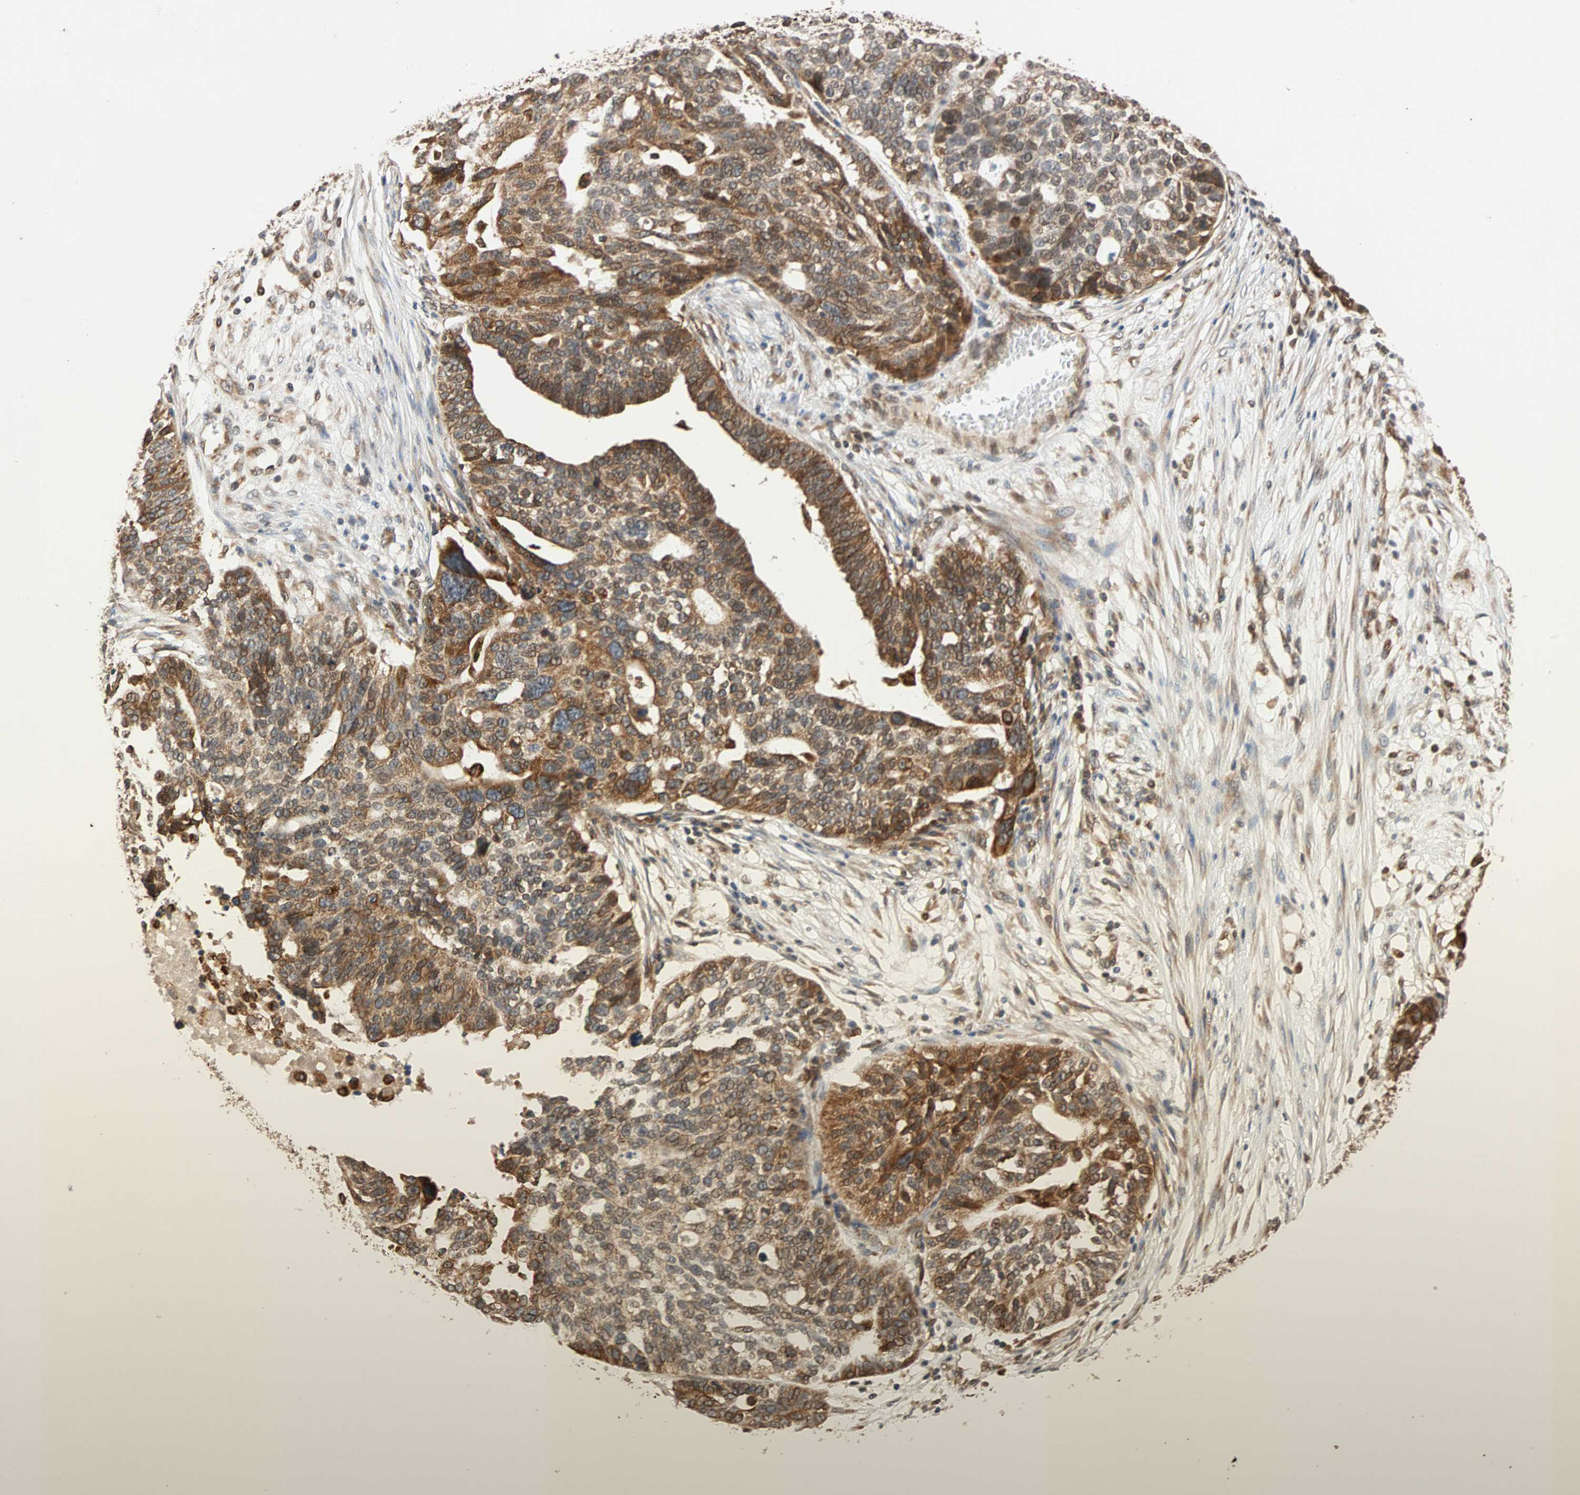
{"staining": {"intensity": "moderate", "quantity": ">75%", "location": "cytoplasmic/membranous"}, "tissue": "ovarian cancer", "cell_type": "Tumor cells", "image_type": "cancer", "snomed": [{"axis": "morphology", "description": "Cystadenocarcinoma, serous, NOS"}, {"axis": "topography", "description": "Ovary"}], "caption": "Tumor cells demonstrate moderate cytoplasmic/membranous staining in about >75% of cells in ovarian serous cystadenocarcinoma.", "gene": "AUP1", "patient": {"sex": "female", "age": 59}}